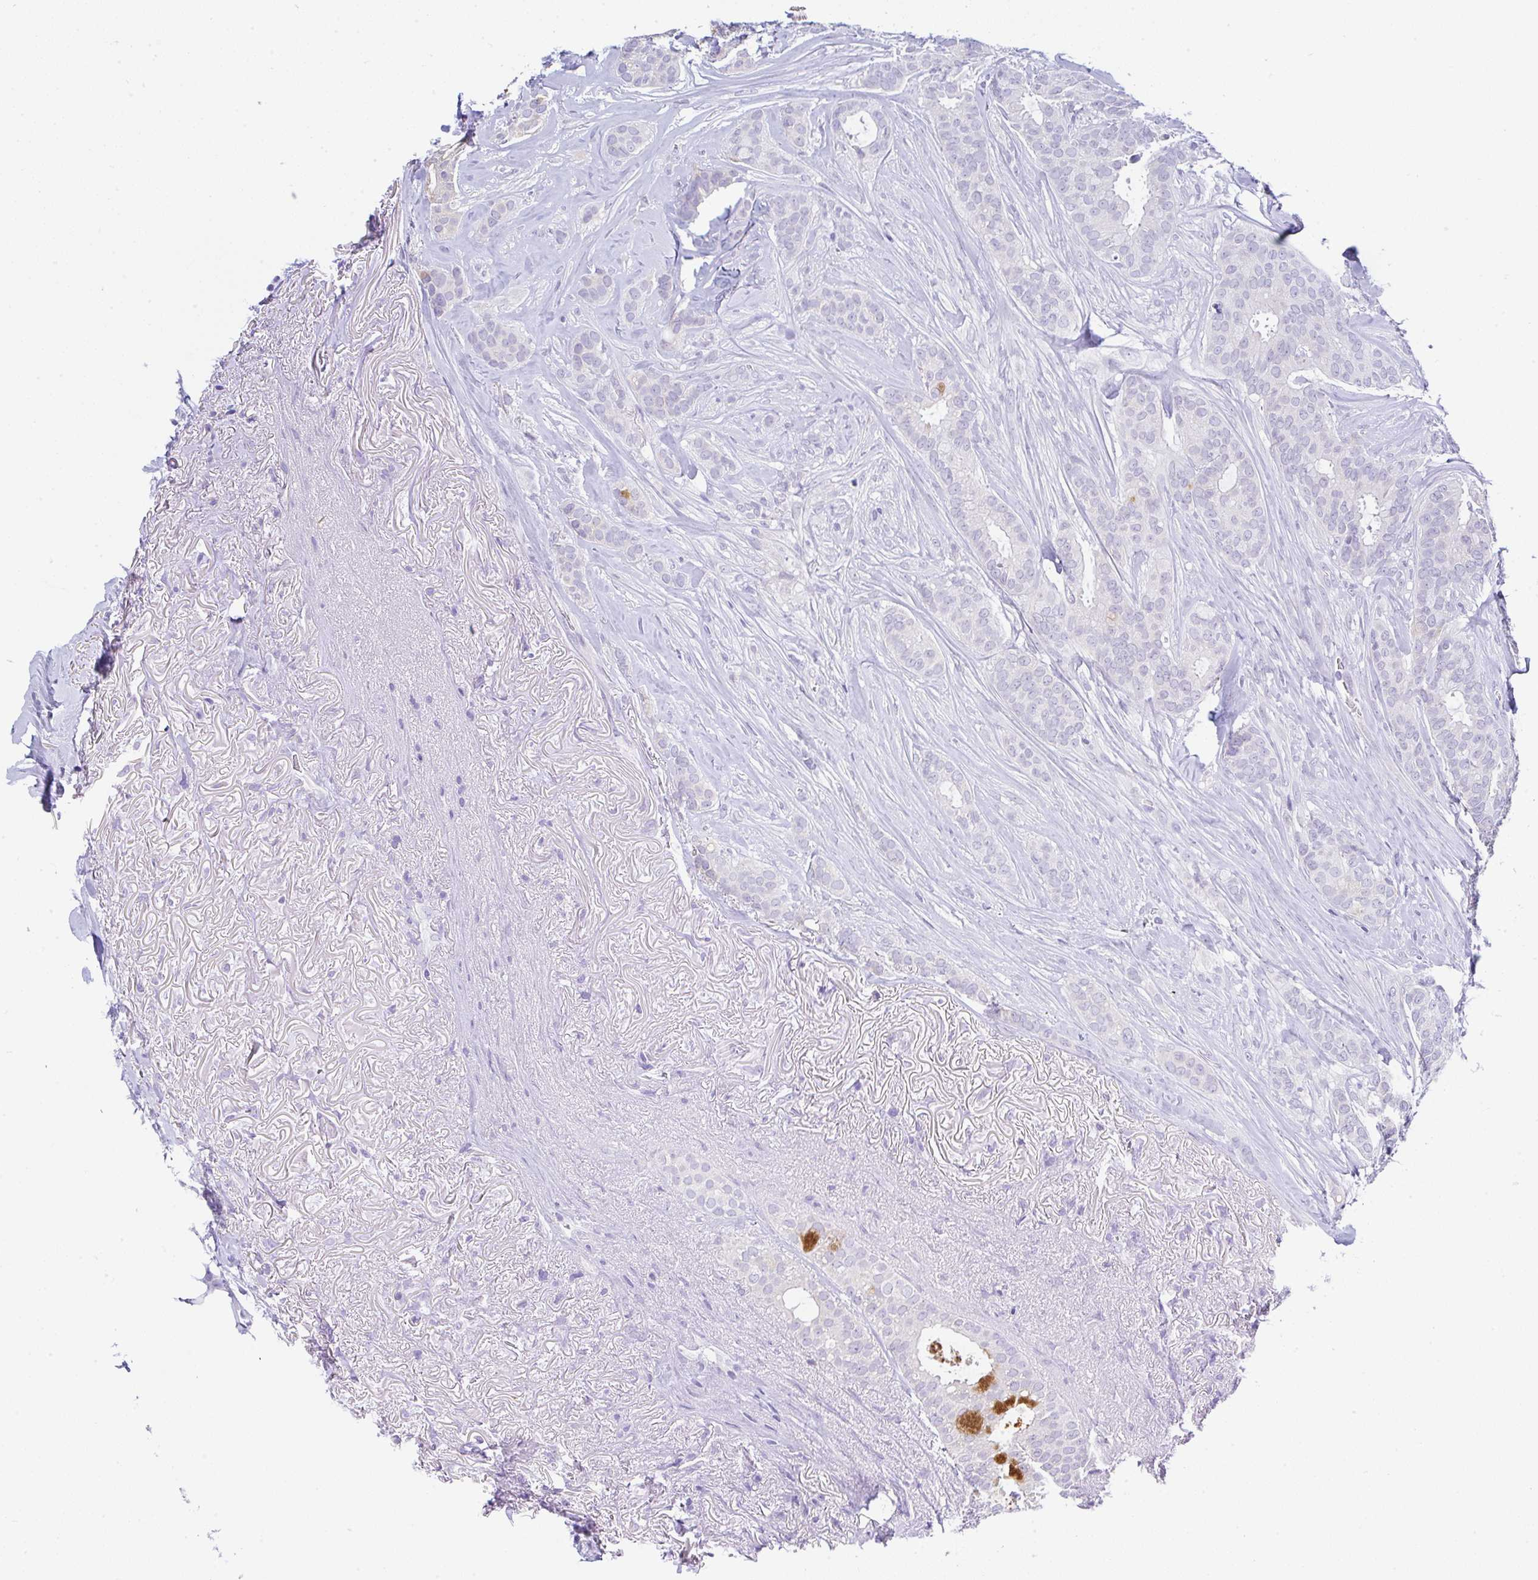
{"staining": {"intensity": "negative", "quantity": "none", "location": "none"}, "tissue": "breast cancer", "cell_type": "Tumor cells", "image_type": "cancer", "snomed": [{"axis": "morphology", "description": "Duct carcinoma"}, {"axis": "topography", "description": "Breast"}], "caption": "IHC of breast cancer (intraductal carcinoma) reveals no staining in tumor cells.", "gene": "SERPINE3", "patient": {"sex": "female", "age": 84}}